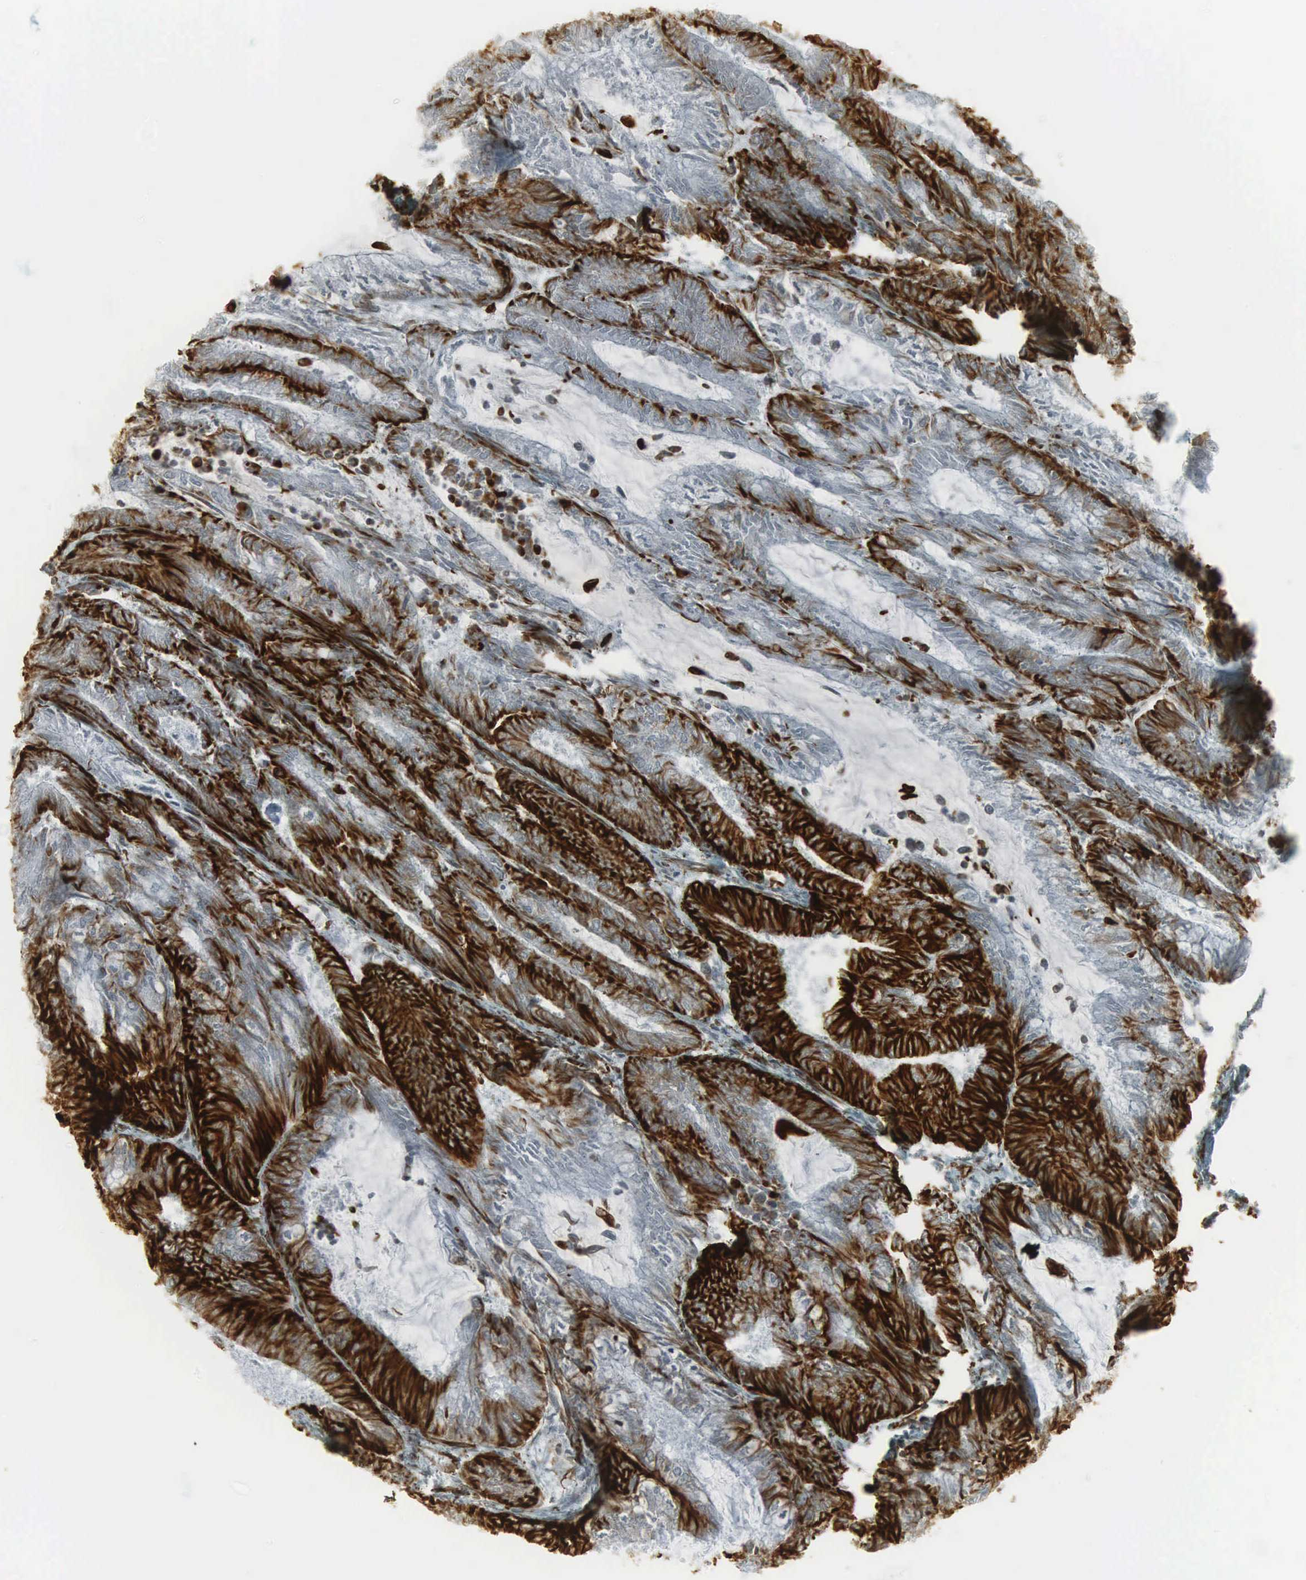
{"staining": {"intensity": "strong", "quantity": "25%-75%", "location": "cytoplasmic/membranous"}, "tissue": "endometrial cancer", "cell_type": "Tumor cells", "image_type": "cancer", "snomed": [{"axis": "morphology", "description": "Adenocarcinoma, NOS"}, {"axis": "topography", "description": "Endometrium"}], "caption": "Immunohistochemistry (IHC) staining of endometrial cancer, which exhibits high levels of strong cytoplasmic/membranous positivity in about 25%-75% of tumor cells indicating strong cytoplasmic/membranous protein expression. The staining was performed using DAB (brown) for protein detection and nuclei were counterstained in hematoxylin (blue).", "gene": "VIM", "patient": {"sex": "female", "age": 59}}